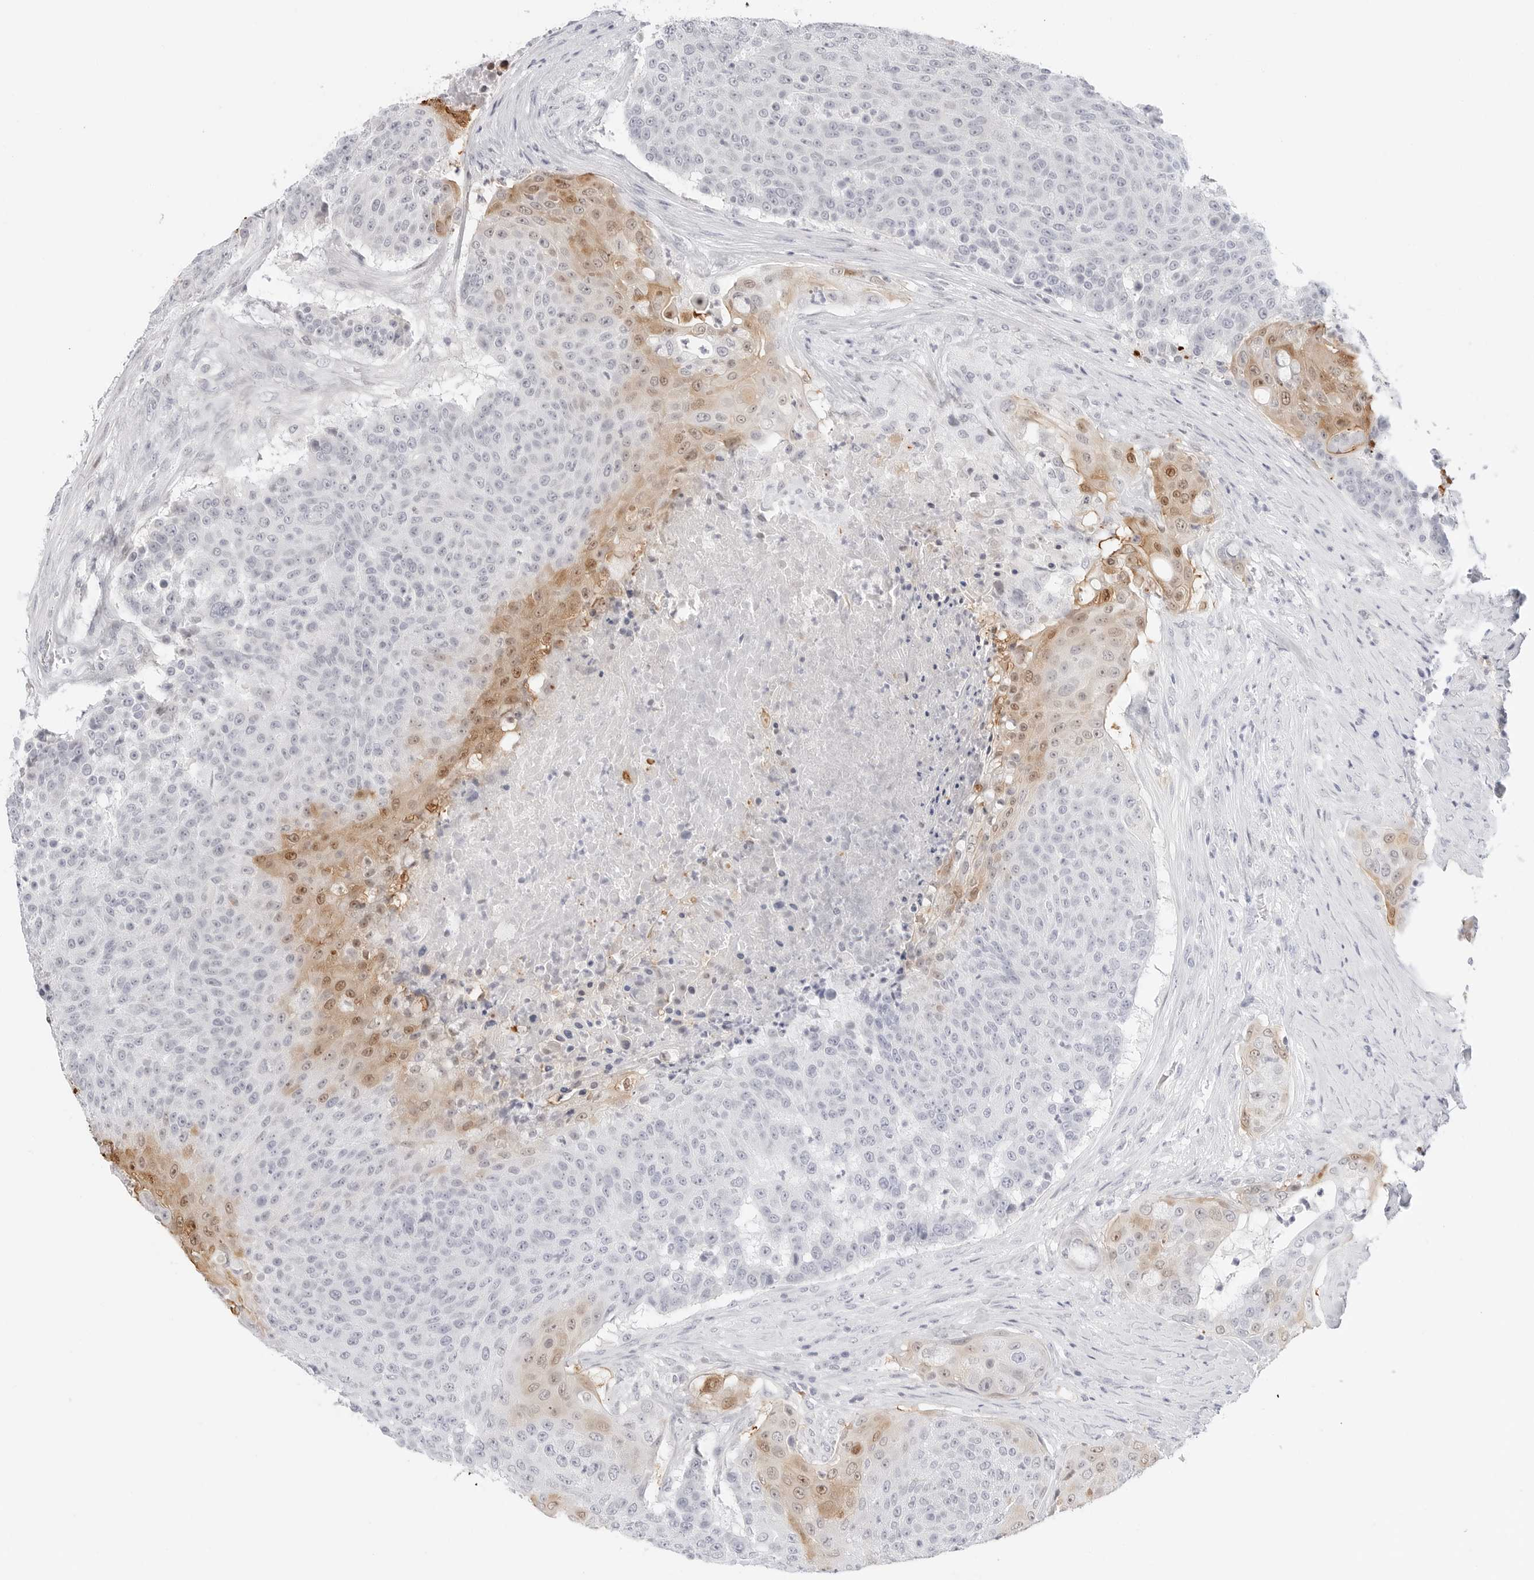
{"staining": {"intensity": "moderate", "quantity": "<25%", "location": "cytoplasmic/membranous,nuclear"}, "tissue": "urothelial cancer", "cell_type": "Tumor cells", "image_type": "cancer", "snomed": [{"axis": "morphology", "description": "Urothelial carcinoma, High grade"}, {"axis": "topography", "description": "Urinary bladder"}], "caption": "Brown immunohistochemical staining in human urothelial carcinoma (high-grade) displays moderate cytoplasmic/membranous and nuclear staining in about <25% of tumor cells. The staining is performed using DAB (3,3'-diaminobenzidine) brown chromogen to label protein expression. The nuclei are counter-stained blue using hematoxylin.", "gene": "SPIDR", "patient": {"sex": "female", "age": 63}}